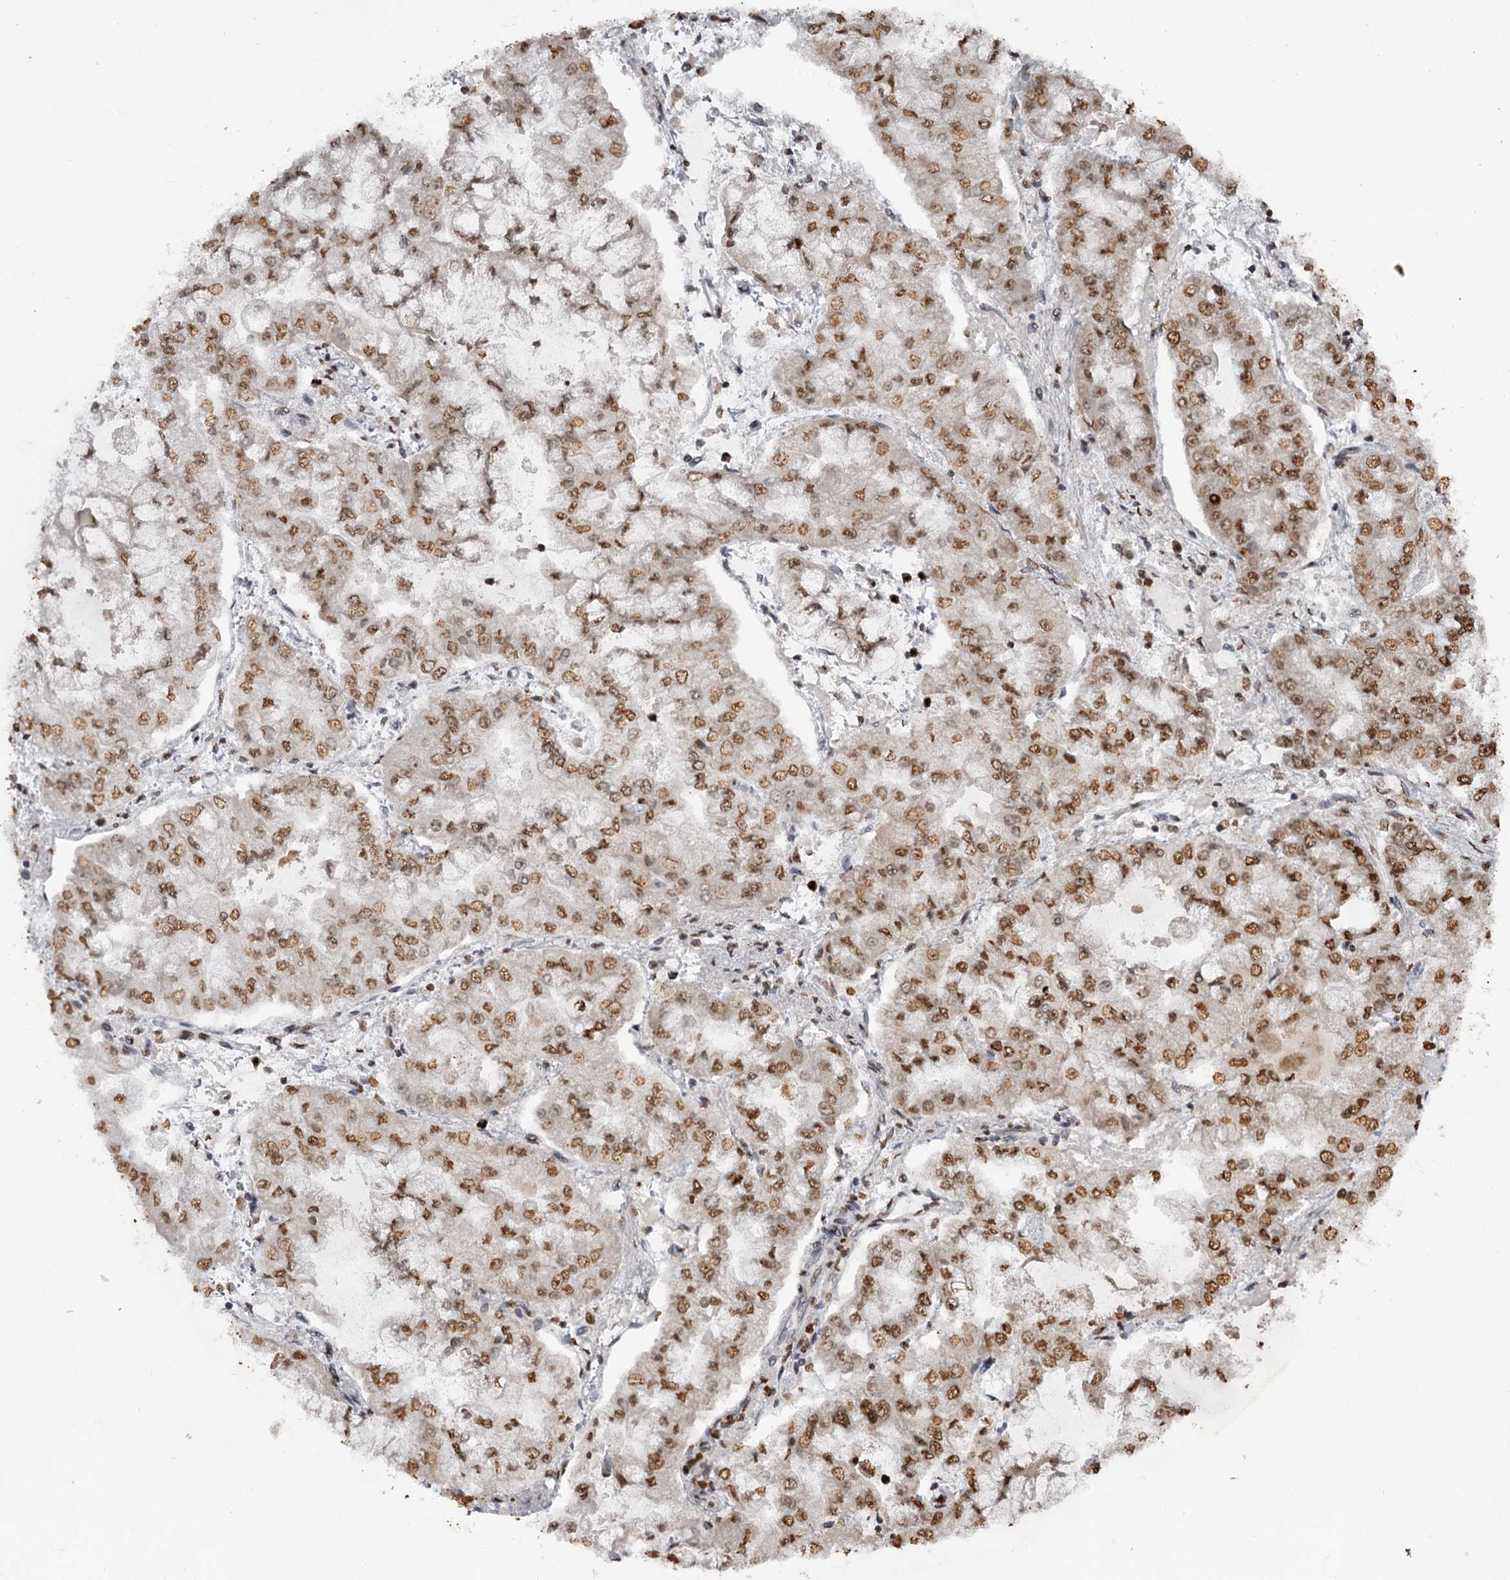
{"staining": {"intensity": "moderate", "quantity": ">75%", "location": "nuclear"}, "tissue": "stomach cancer", "cell_type": "Tumor cells", "image_type": "cancer", "snomed": [{"axis": "morphology", "description": "Adenocarcinoma, NOS"}, {"axis": "topography", "description": "Stomach"}], "caption": "Adenocarcinoma (stomach) stained with immunohistochemistry (IHC) displays moderate nuclear positivity in approximately >75% of tumor cells.", "gene": "THYN1", "patient": {"sex": "male", "age": 76}}